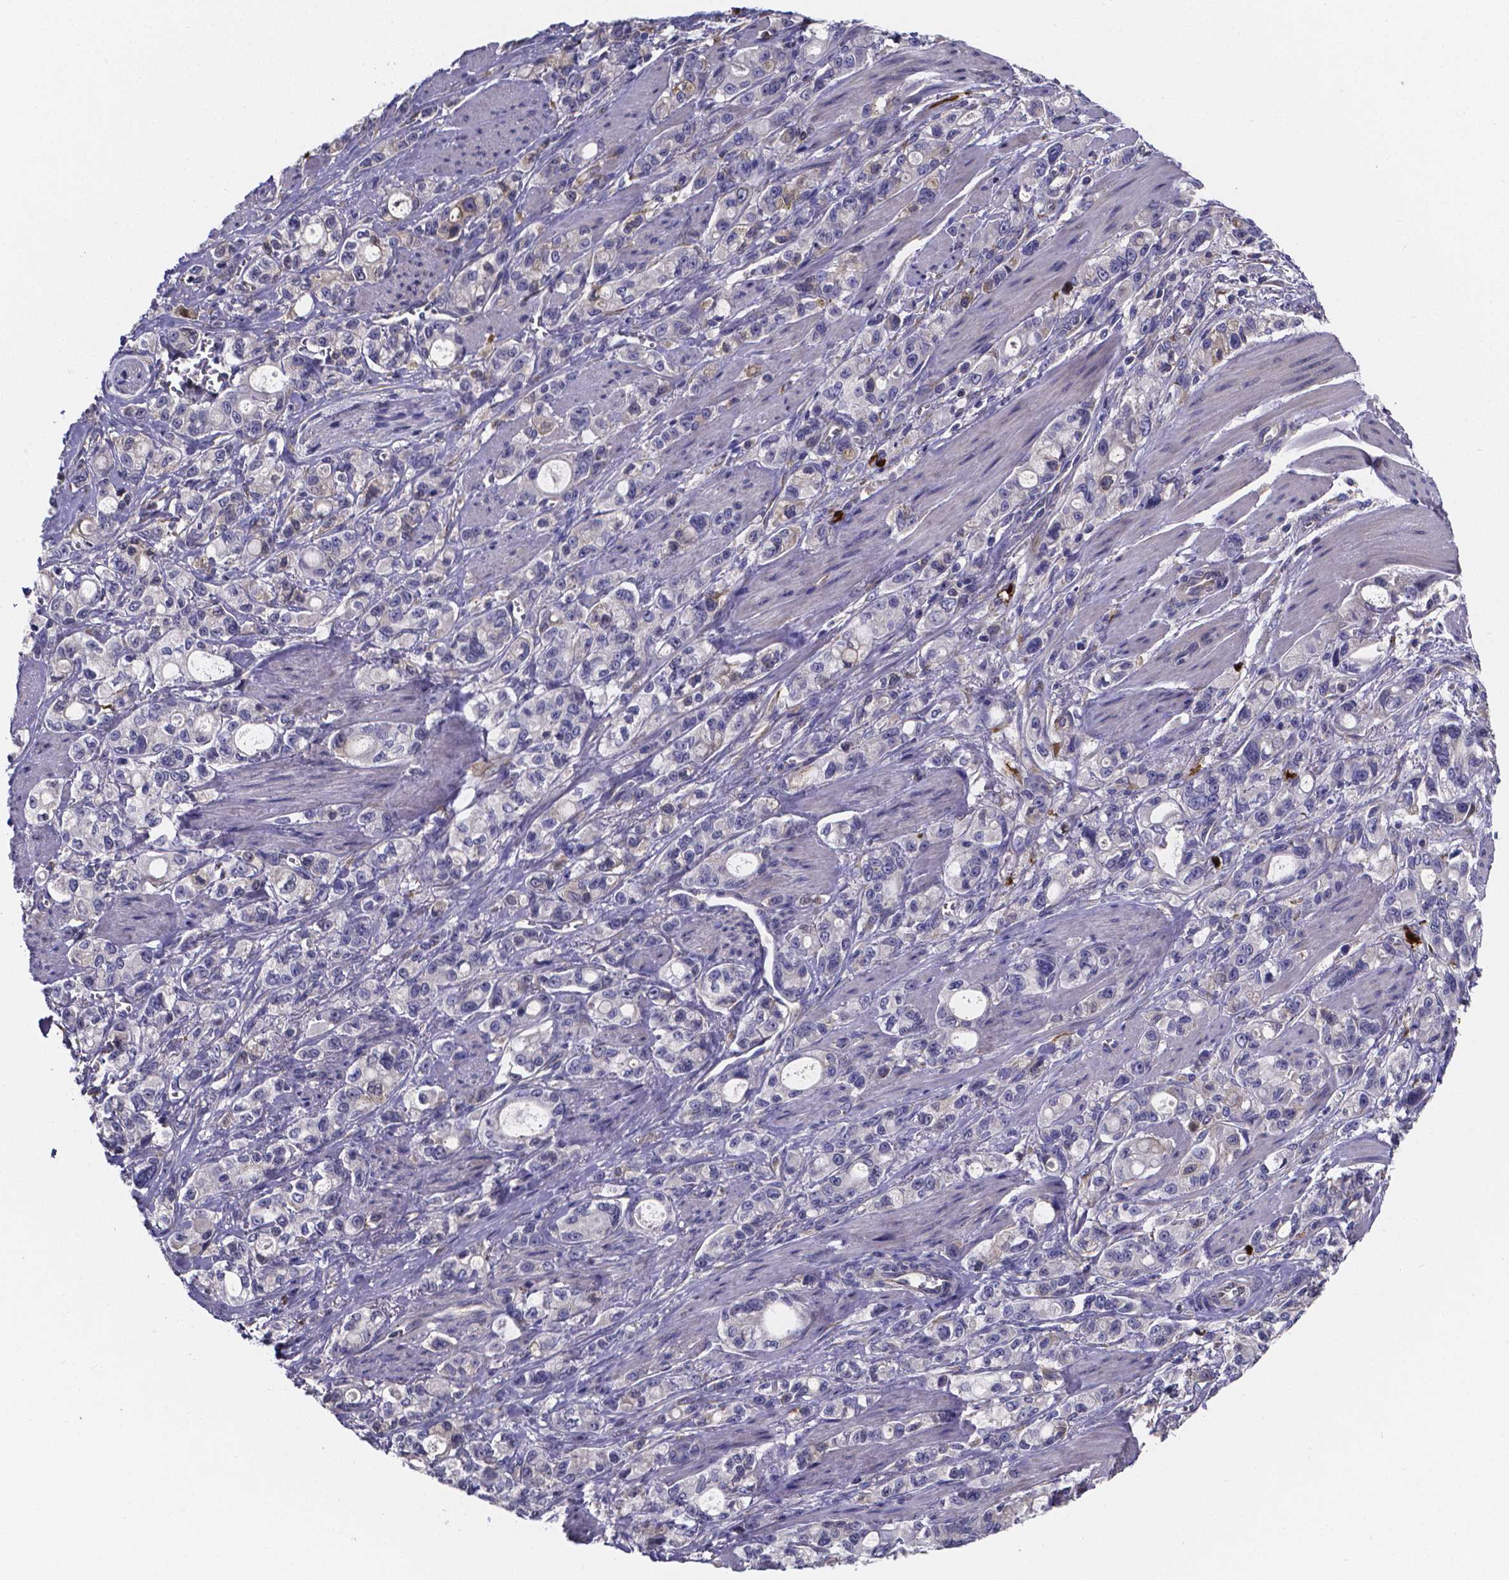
{"staining": {"intensity": "negative", "quantity": "none", "location": "none"}, "tissue": "stomach cancer", "cell_type": "Tumor cells", "image_type": "cancer", "snomed": [{"axis": "morphology", "description": "Adenocarcinoma, NOS"}, {"axis": "topography", "description": "Stomach"}], "caption": "This is an IHC photomicrograph of stomach cancer. There is no positivity in tumor cells.", "gene": "SFRP4", "patient": {"sex": "male", "age": 63}}